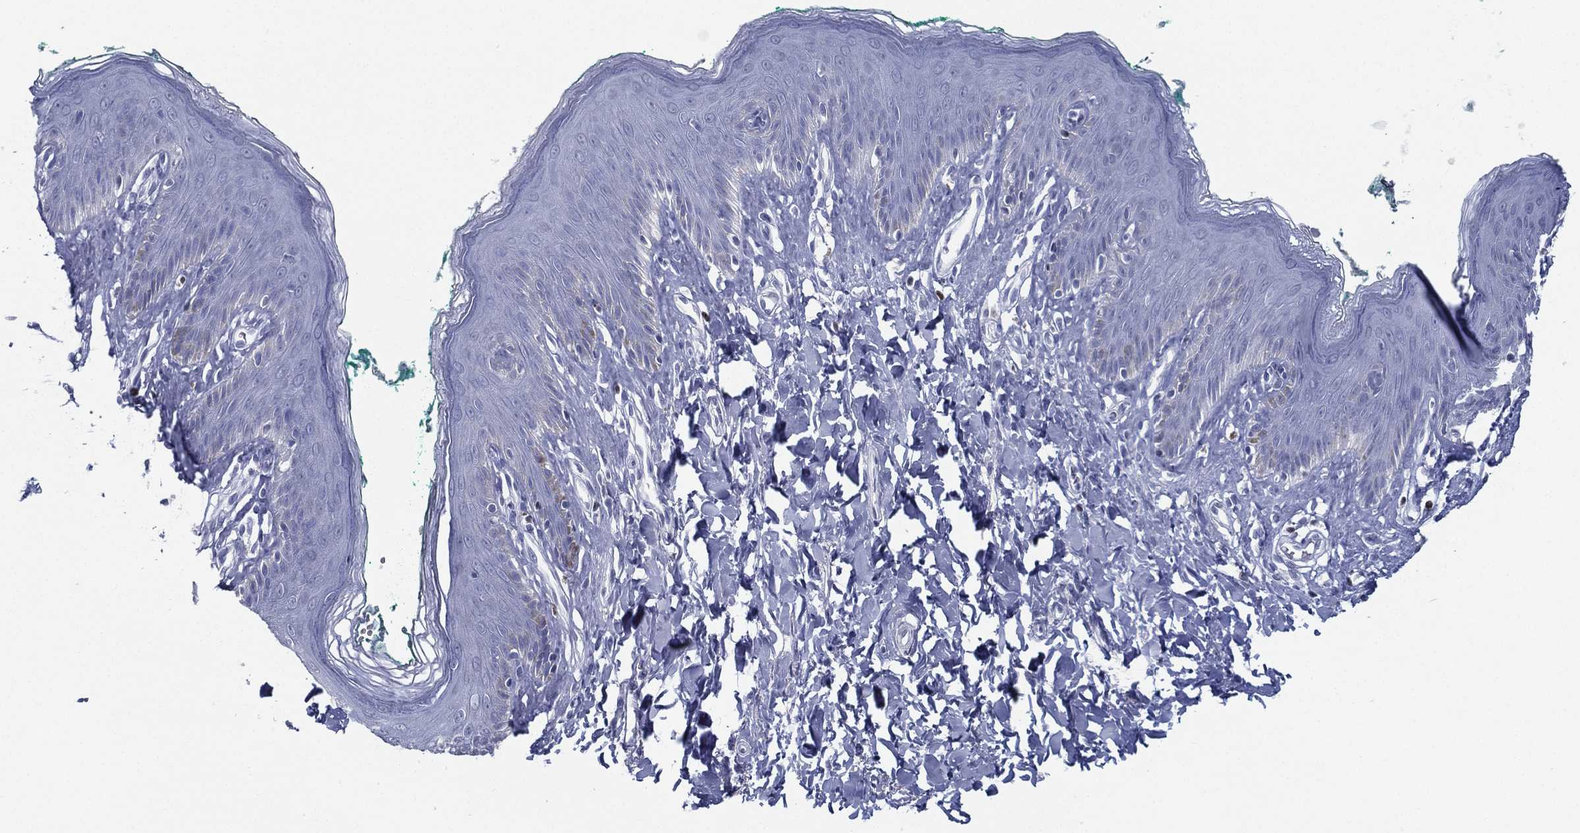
{"staining": {"intensity": "negative", "quantity": "none", "location": "none"}, "tissue": "skin", "cell_type": "Epidermal cells", "image_type": "normal", "snomed": [{"axis": "morphology", "description": "Normal tissue, NOS"}, {"axis": "topography", "description": "Vulva"}], "caption": "High power microscopy histopathology image of an immunohistochemistry (IHC) micrograph of unremarkable skin, revealing no significant expression in epidermal cells.", "gene": "PYHIN1", "patient": {"sex": "female", "age": 66}}